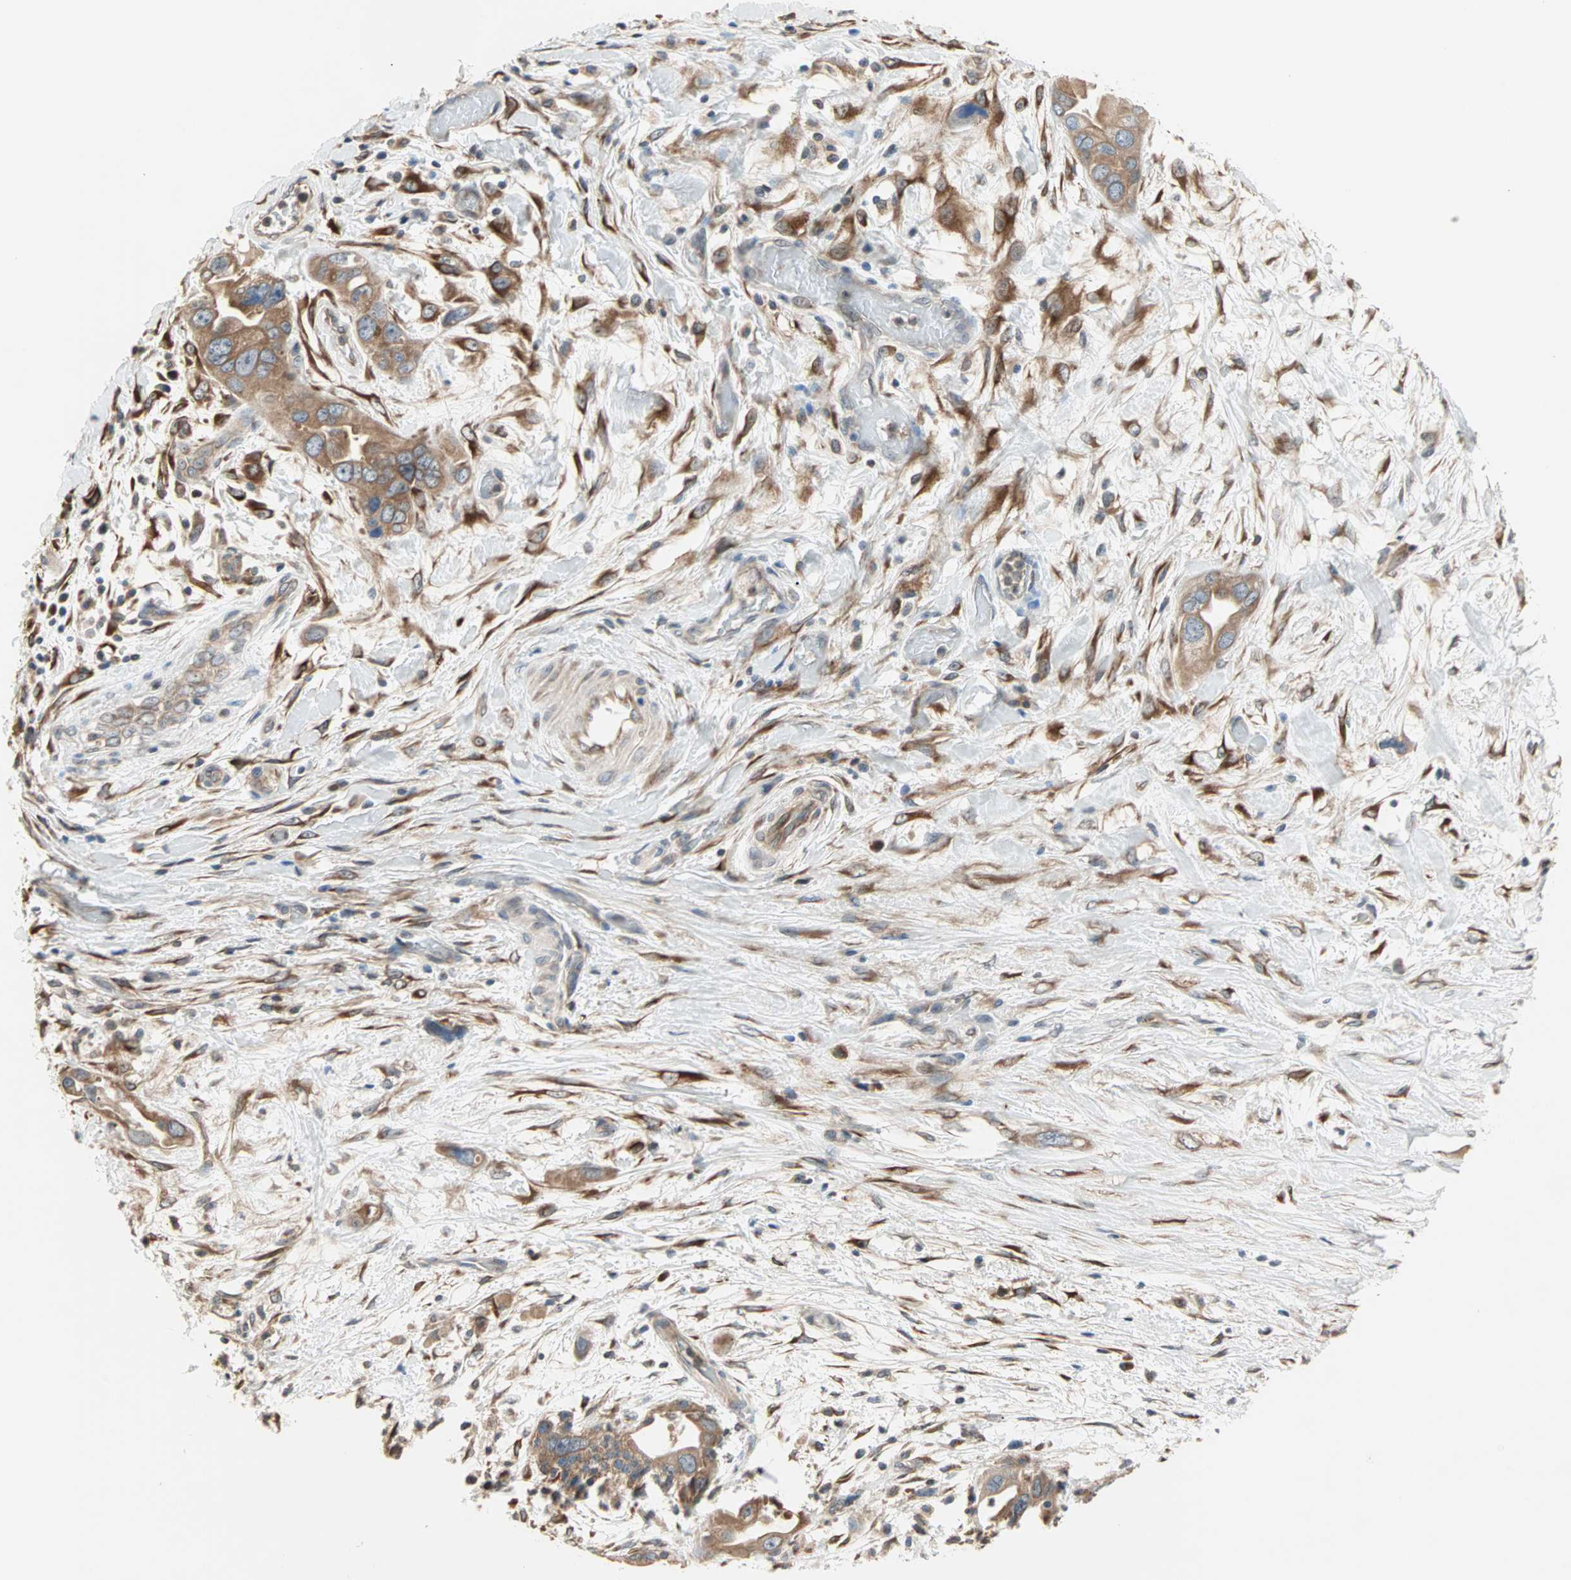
{"staining": {"intensity": "moderate", "quantity": ">75%", "location": "cytoplasmic/membranous"}, "tissue": "pancreatic cancer", "cell_type": "Tumor cells", "image_type": "cancer", "snomed": [{"axis": "morphology", "description": "Adenocarcinoma, NOS"}, {"axis": "topography", "description": "Pancreas"}], "caption": "Immunohistochemistry of pancreatic cancer exhibits medium levels of moderate cytoplasmic/membranous expression in about >75% of tumor cells.", "gene": "SAR1A", "patient": {"sex": "female", "age": 77}}